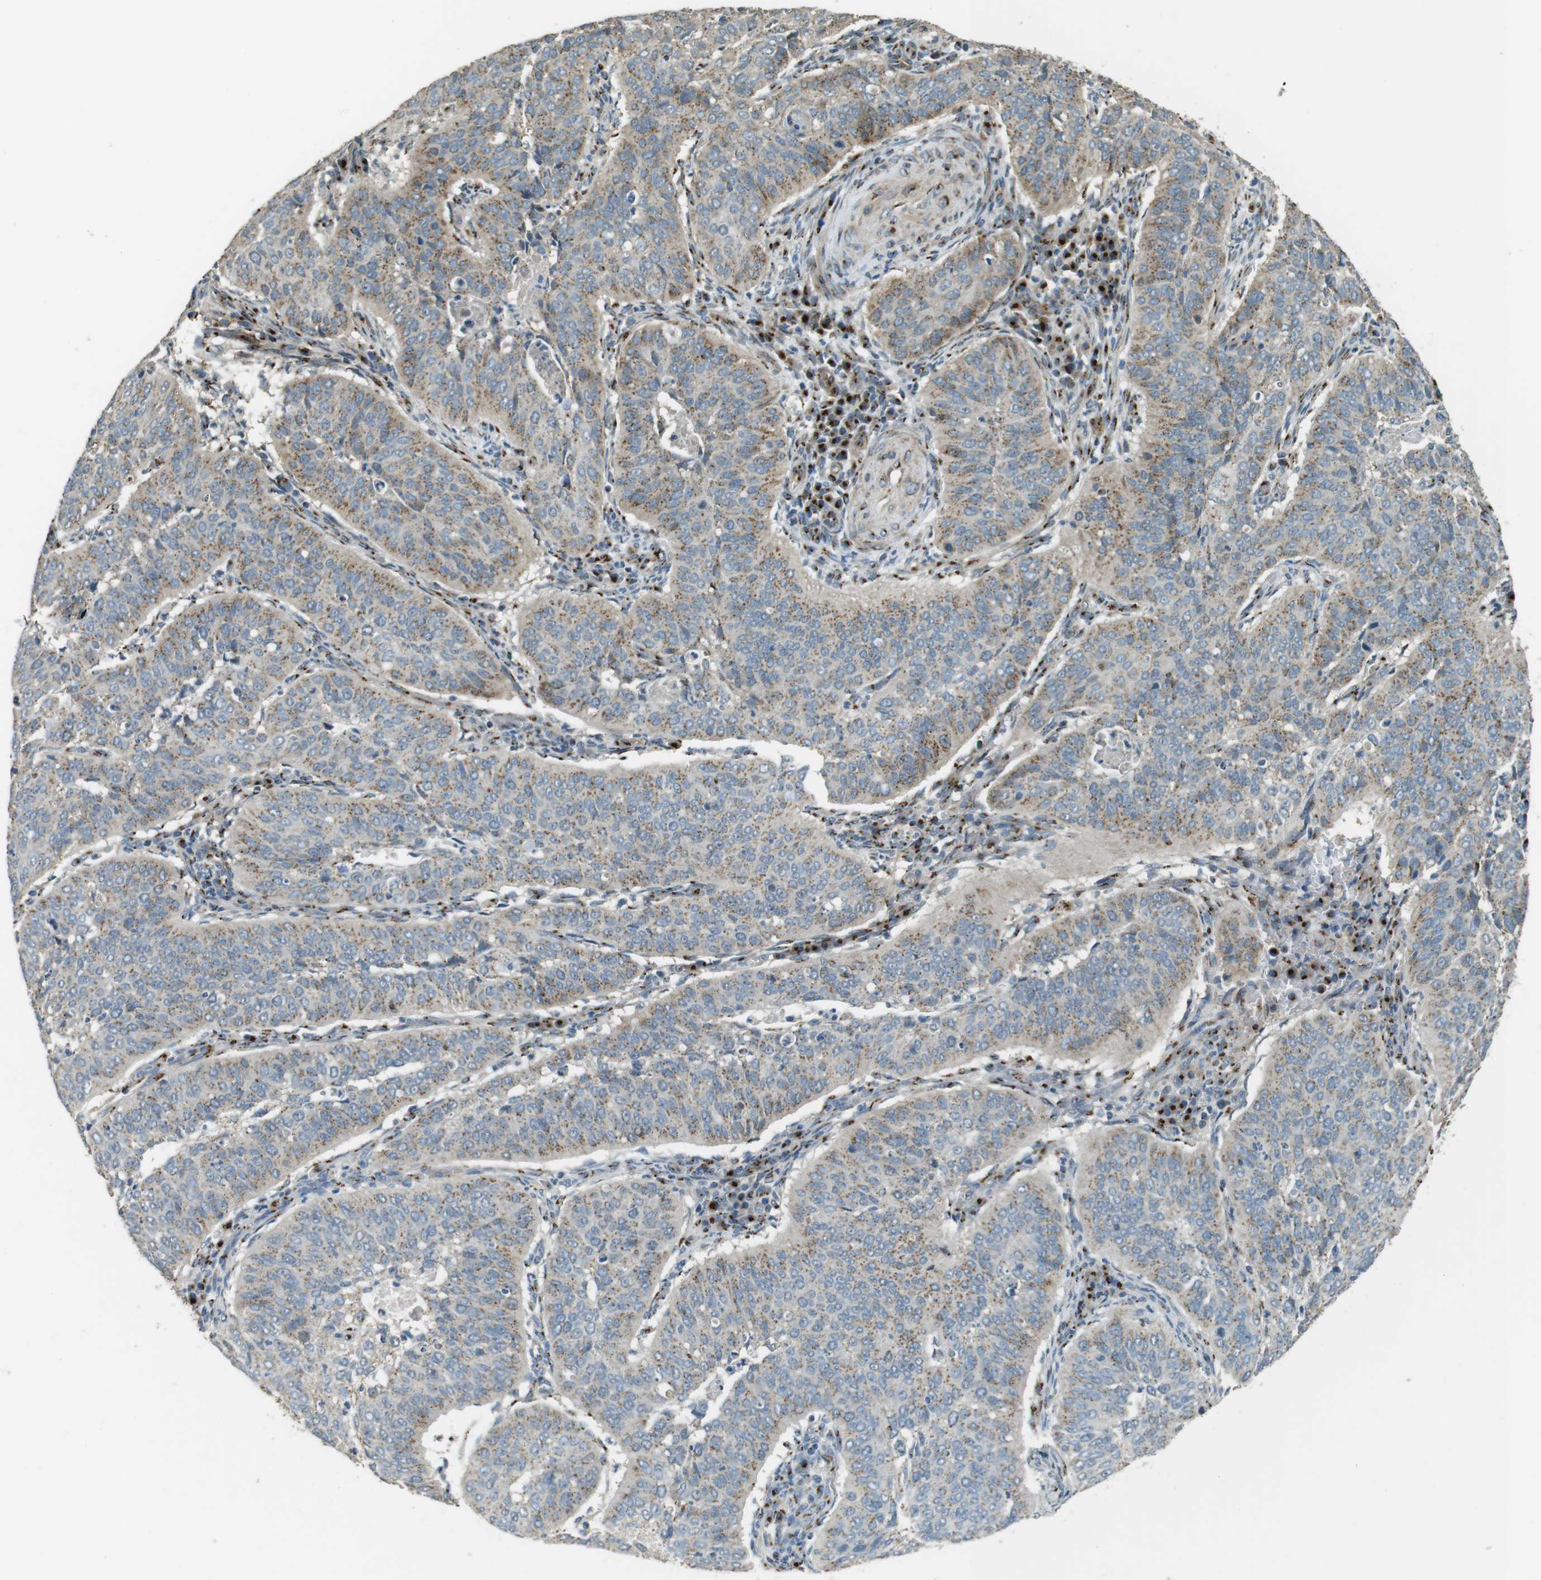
{"staining": {"intensity": "weak", "quantity": ">75%", "location": "cytoplasmic/membranous"}, "tissue": "cervical cancer", "cell_type": "Tumor cells", "image_type": "cancer", "snomed": [{"axis": "morphology", "description": "Normal tissue, NOS"}, {"axis": "morphology", "description": "Squamous cell carcinoma, NOS"}, {"axis": "topography", "description": "Cervix"}], "caption": "Immunohistochemical staining of squamous cell carcinoma (cervical) reveals low levels of weak cytoplasmic/membranous positivity in about >75% of tumor cells. (DAB = brown stain, brightfield microscopy at high magnification).", "gene": "TMEM115", "patient": {"sex": "female", "age": 39}}